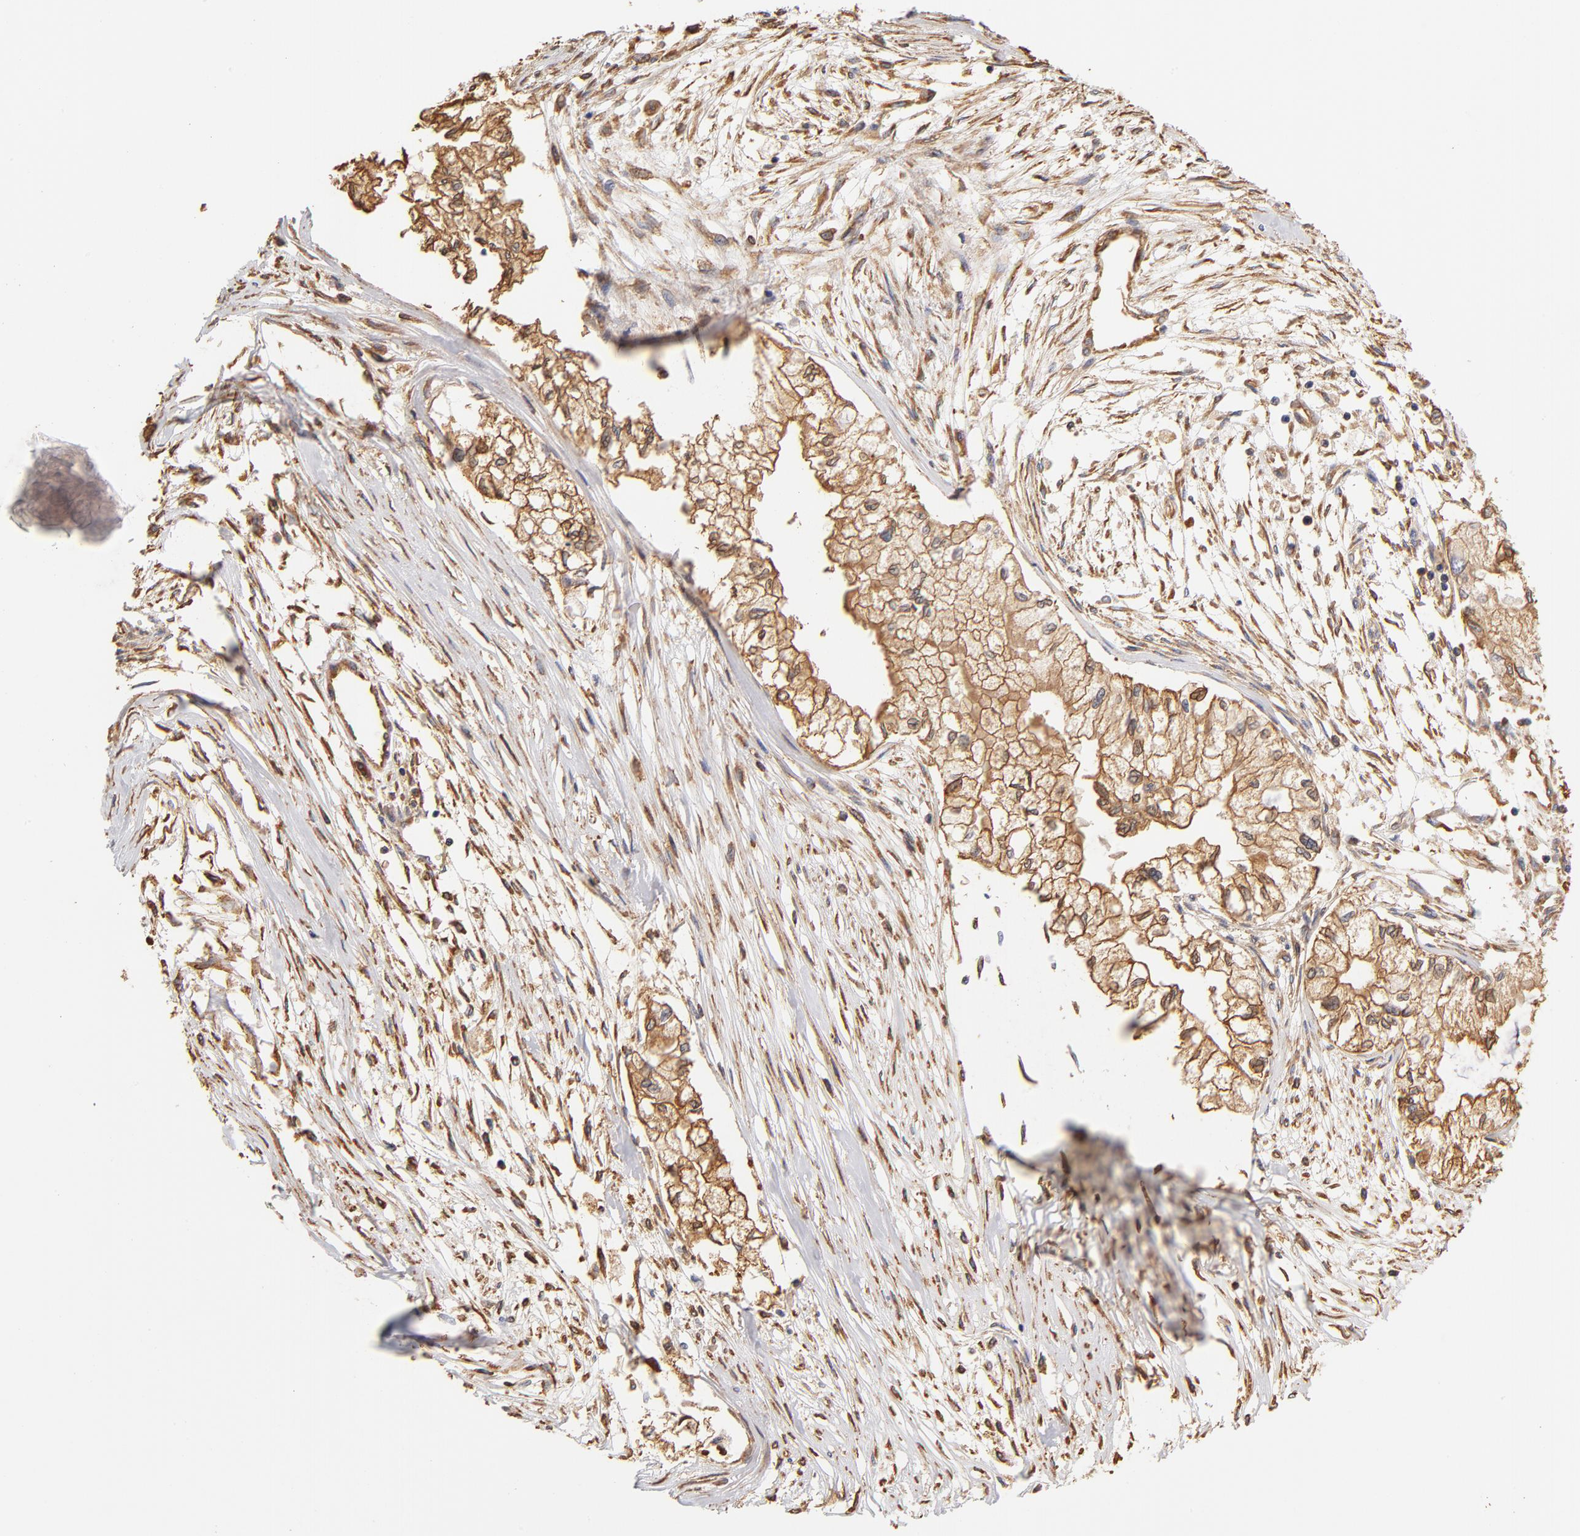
{"staining": {"intensity": "moderate", "quantity": ">75%", "location": "cytoplasmic/membranous"}, "tissue": "pancreatic cancer", "cell_type": "Tumor cells", "image_type": "cancer", "snomed": [{"axis": "morphology", "description": "Adenocarcinoma, NOS"}, {"axis": "topography", "description": "Pancreas"}], "caption": "There is medium levels of moderate cytoplasmic/membranous staining in tumor cells of adenocarcinoma (pancreatic), as demonstrated by immunohistochemical staining (brown color).", "gene": "FCMR", "patient": {"sex": "male", "age": 79}}